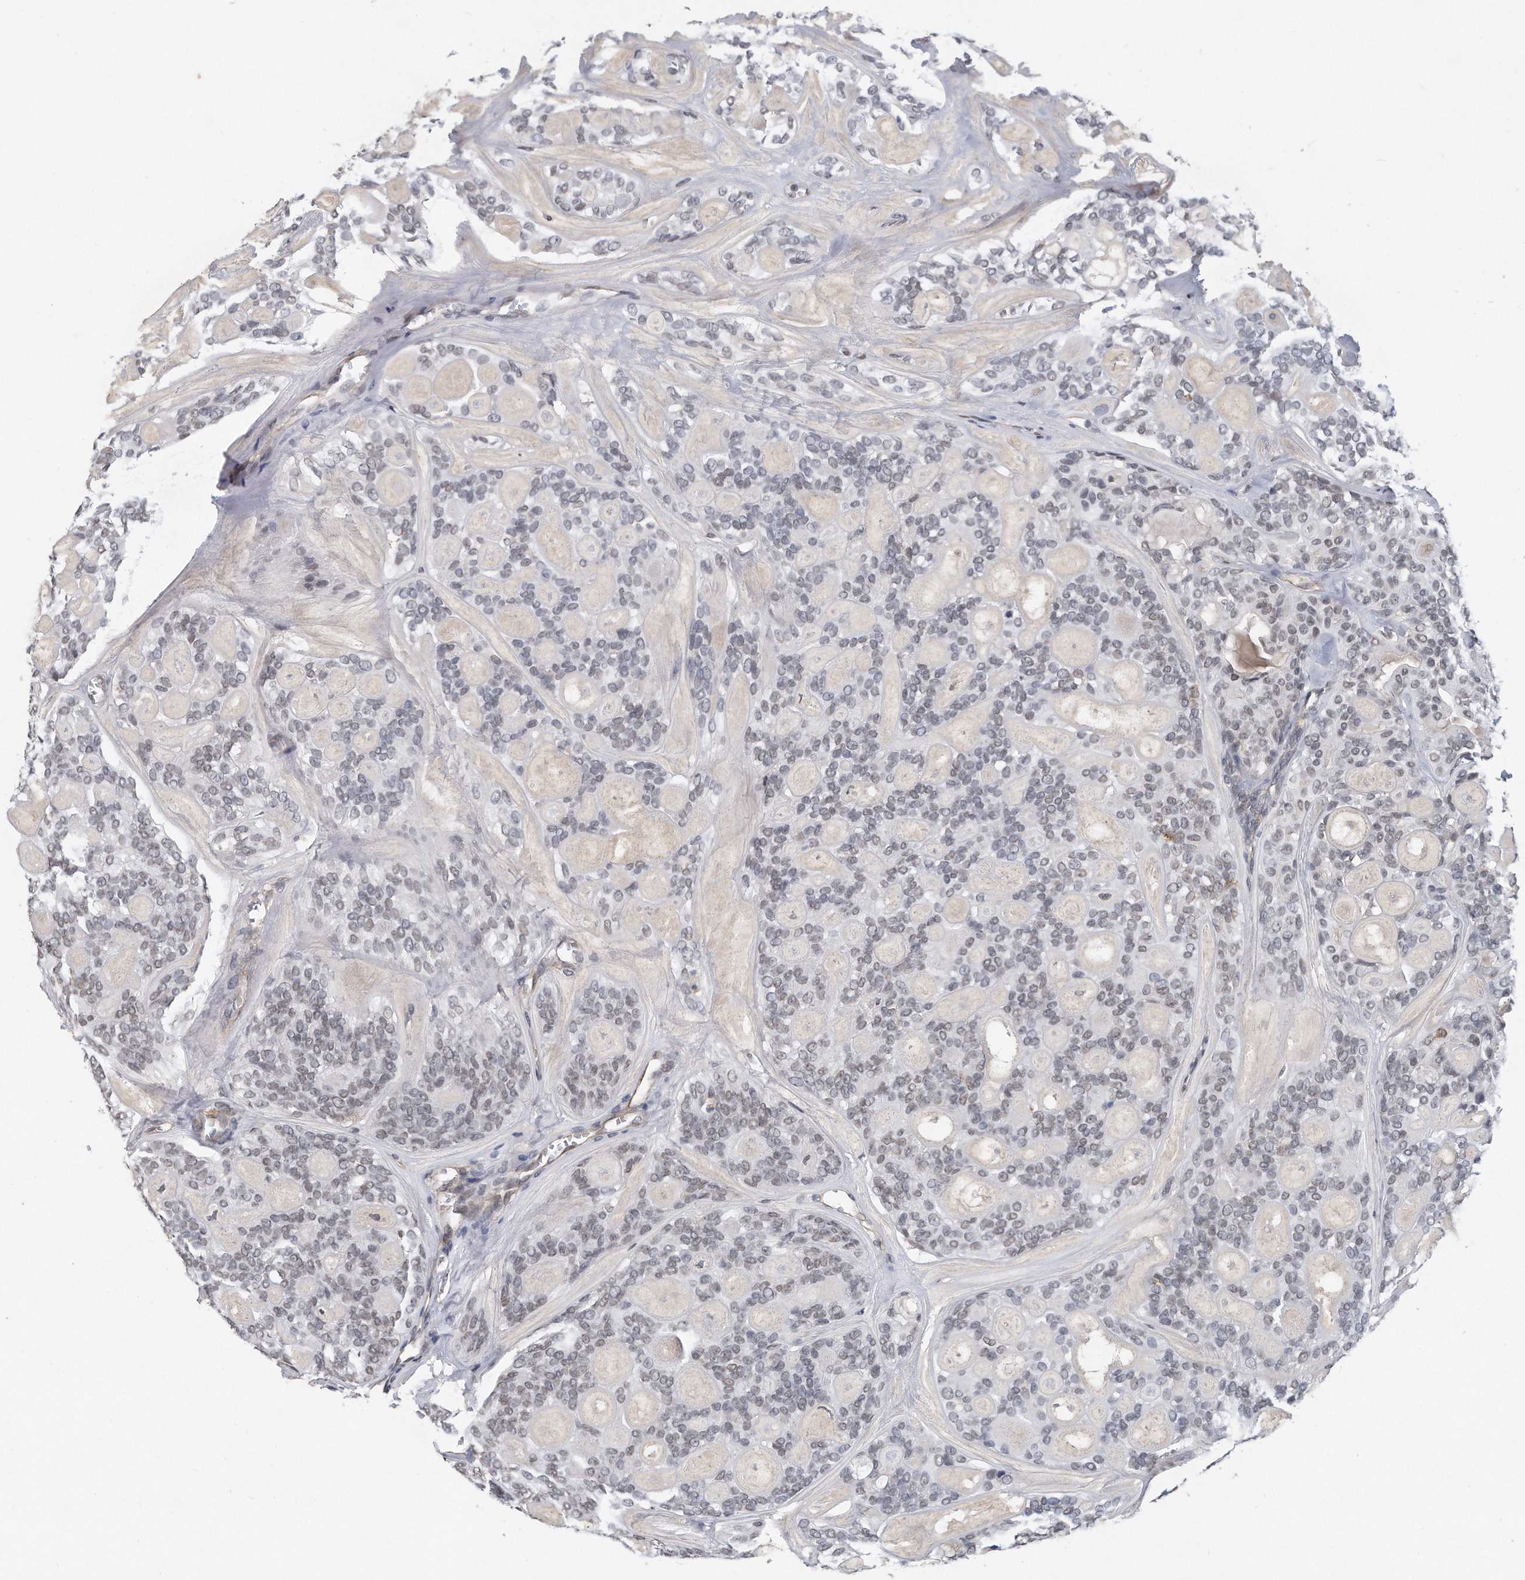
{"staining": {"intensity": "weak", "quantity": "<25%", "location": "nuclear"}, "tissue": "head and neck cancer", "cell_type": "Tumor cells", "image_type": "cancer", "snomed": [{"axis": "morphology", "description": "Adenocarcinoma, NOS"}, {"axis": "topography", "description": "Head-Neck"}], "caption": "Tumor cells show no significant protein staining in adenocarcinoma (head and neck).", "gene": "TP53INP1", "patient": {"sex": "male", "age": 66}}